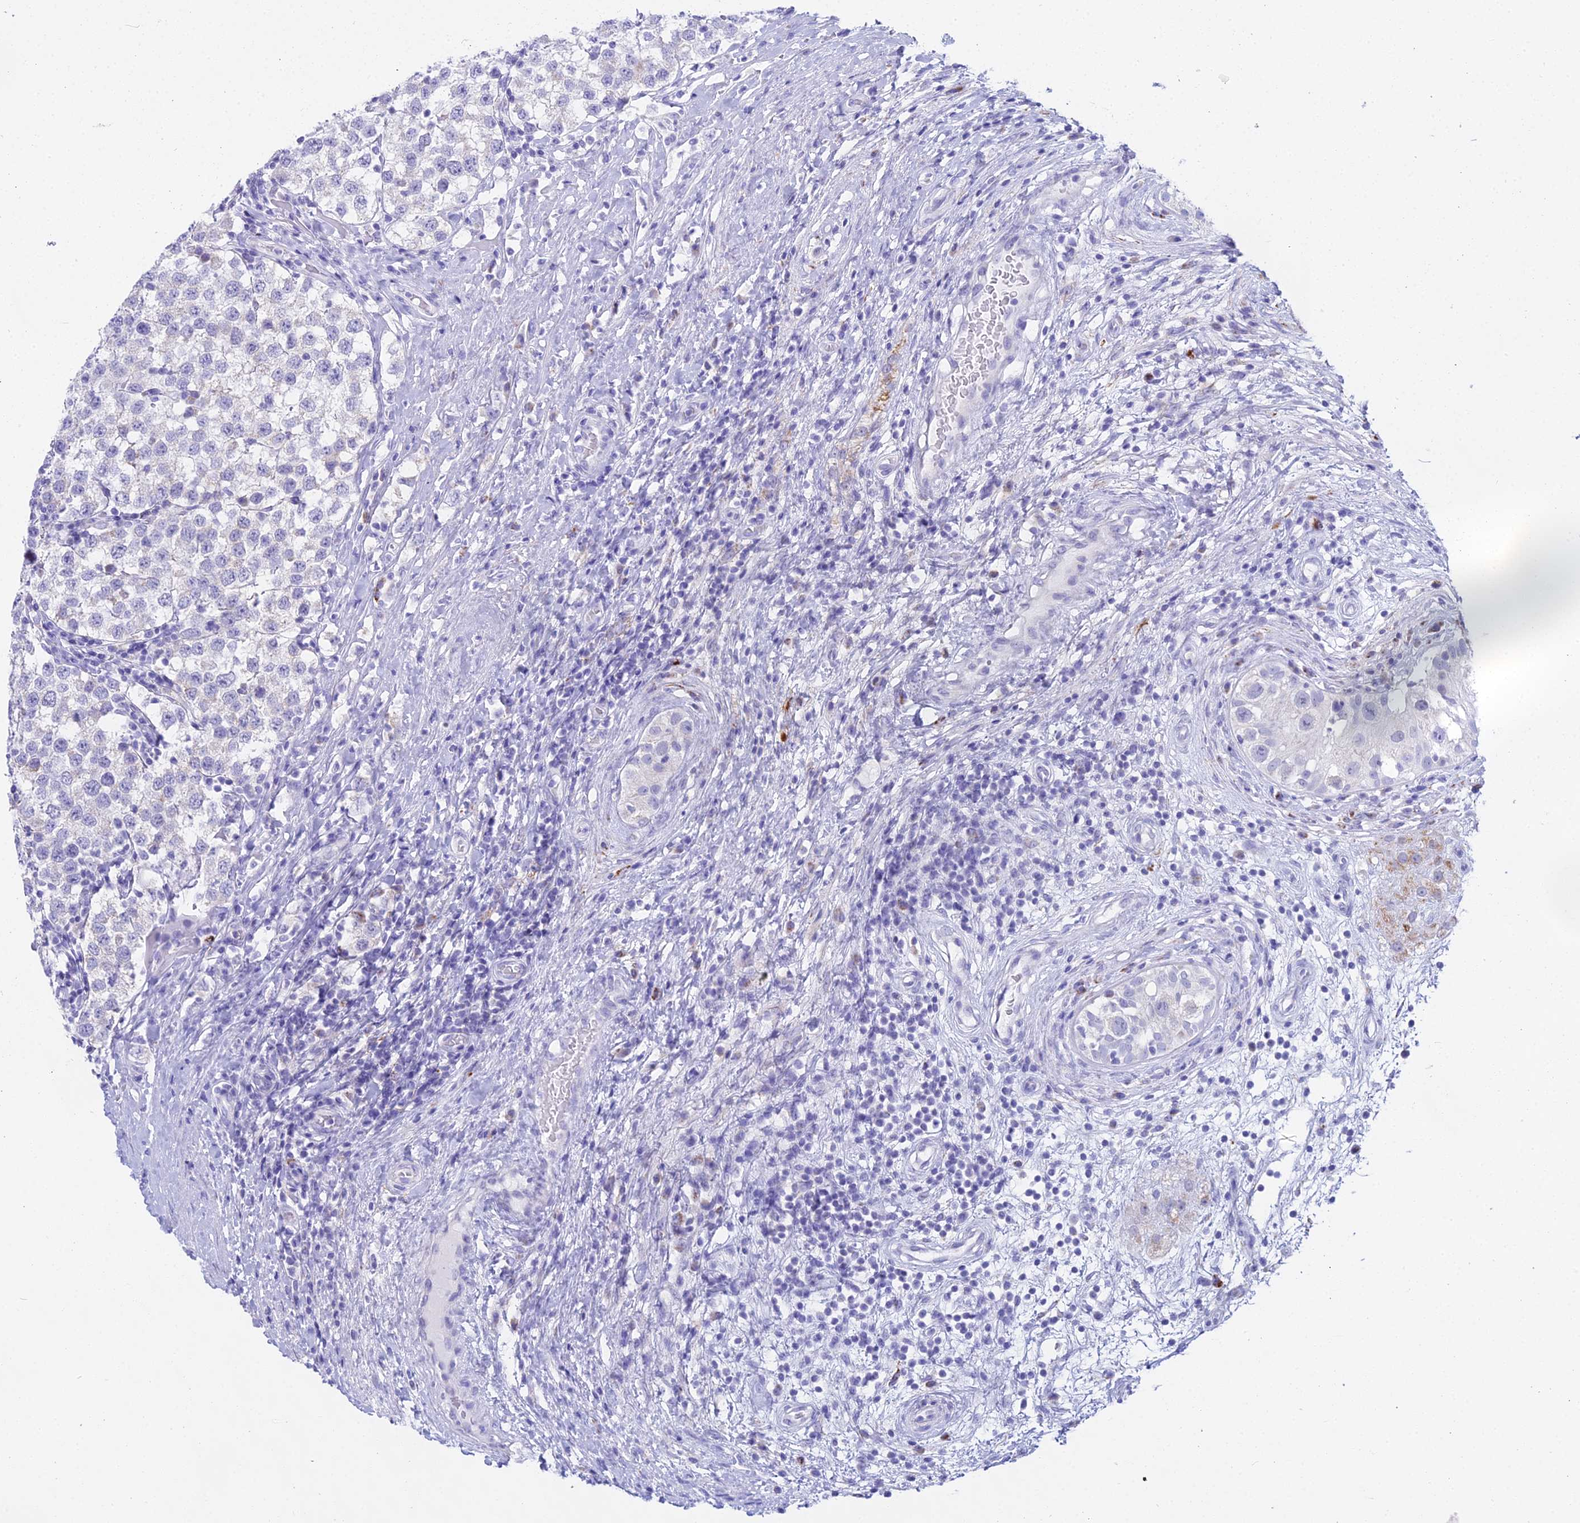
{"staining": {"intensity": "negative", "quantity": "none", "location": "none"}, "tissue": "testis cancer", "cell_type": "Tumor cells", "image_type": "cancer", "snomed": [{"axis": "morphology", "description": "Seminoma, NOS"}, {"axis": "topography", "description": "Testis"}], "caption": "High power microscopy micrograph of an immunohistochemistry (IHC) photomicrograph of seminoma (testis), revealing no significant expression in tumor cells.", "gene": "CGB2", "patient": {"sex": "male", "age": 34}}